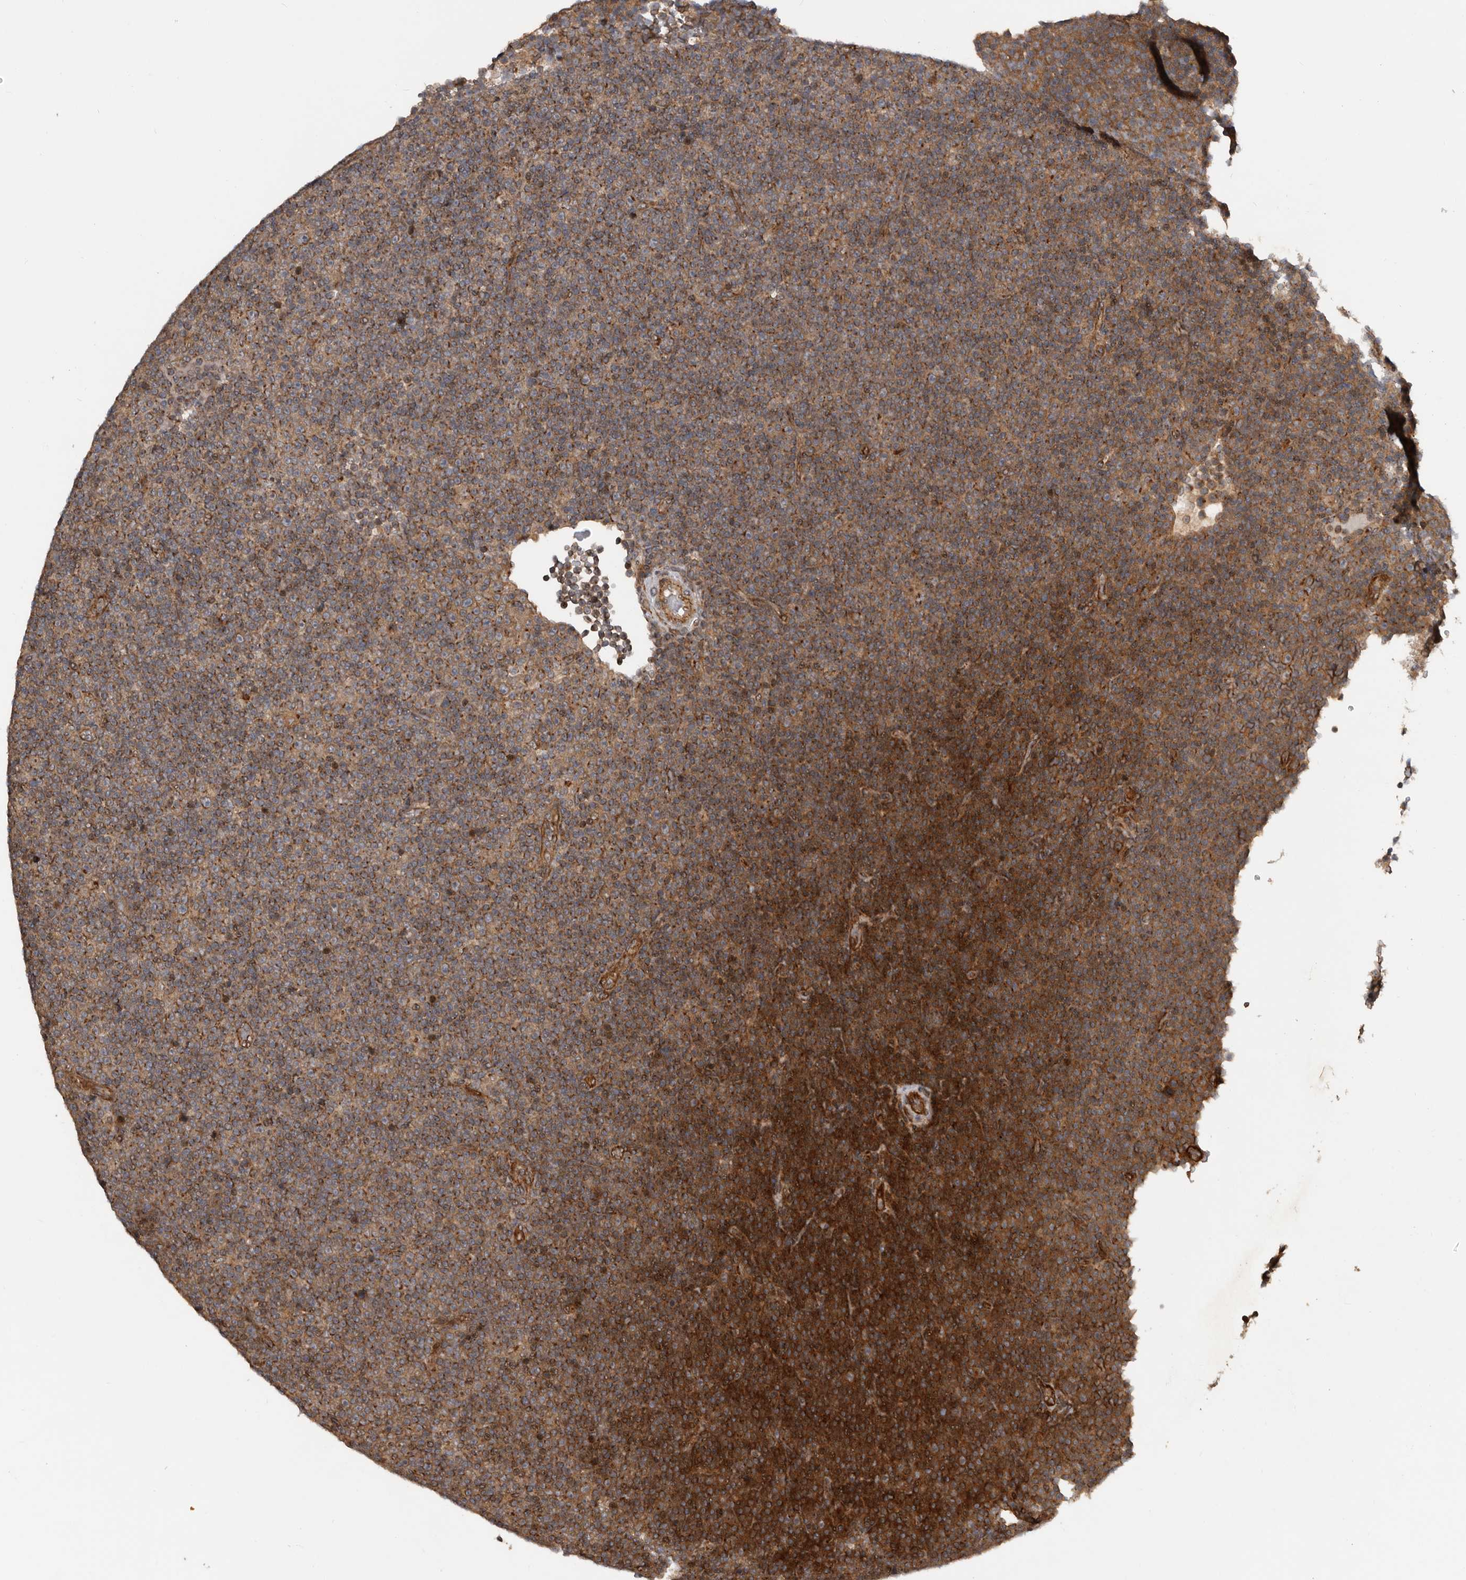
{"staining": {"intensity": "moderate", "quantity": ">75%", "location": "cytoplasmic/membranous"}, "tissue": "lymphoma", "cell_type": "Tumor cells", "image_type": "cancer", "snomed": [{"axis": "morphology", "description": "Malignant lymphoma, non-Hodgkin's type, Low grade"}, {"axis": "topography", "description": "Lymph node"}], "caption": "An immunohistochemistry micrograph of neoplastic tissue is shown. Protein staining in brown highlights moderate cytoplasmic/membranous positivity in low-grade malignant lymphoma, non-Hodgkin's type within tumor cells. The staining was performed using DAB (3,3'-diaminobenzidine), with brown indicating positive protein expression. Nuclei are stained blue with hematoxylin.", "gene": "CCDC190", "patient": {"sex": "female", "age": 67}}